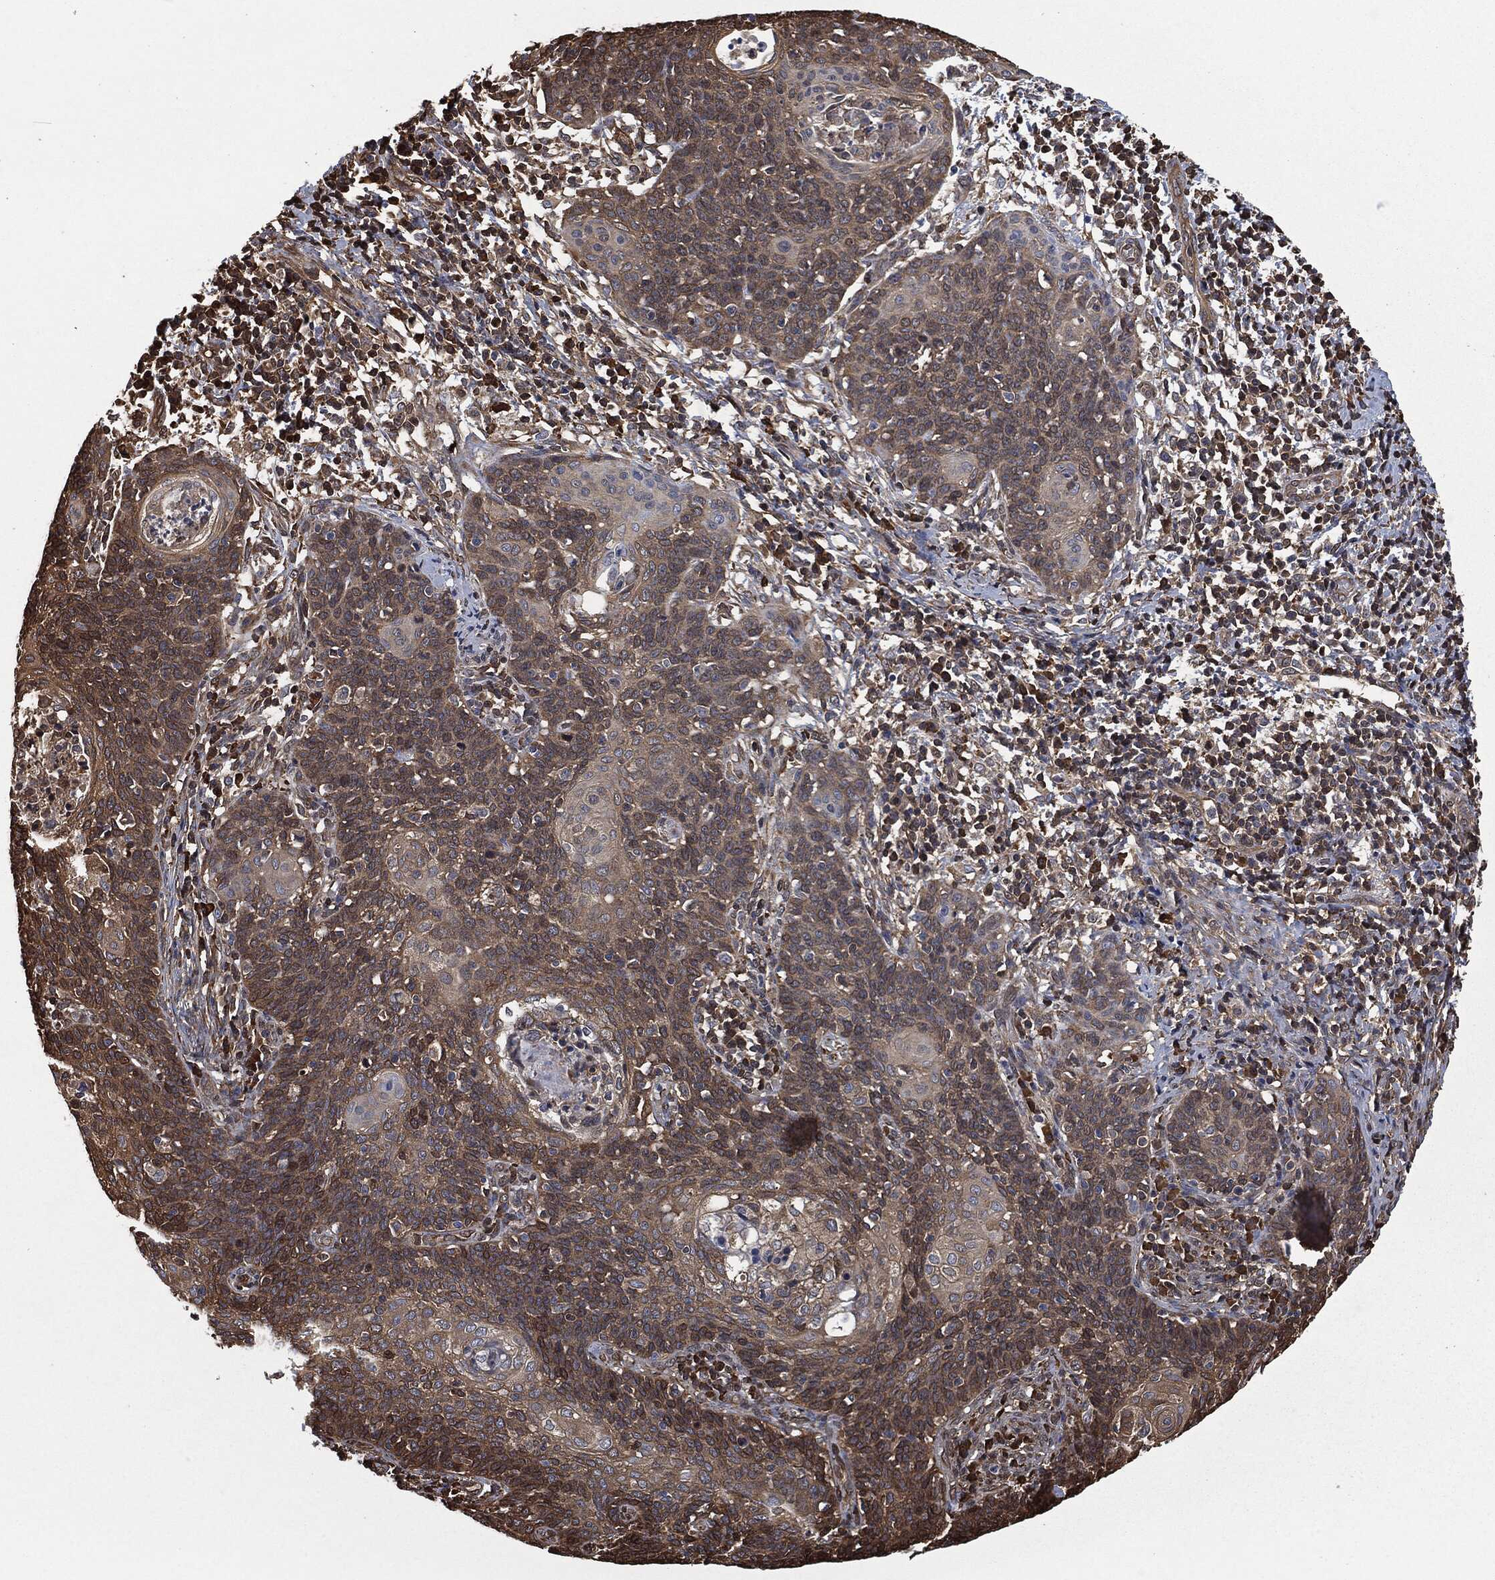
{"staining": {"intensity": "weak", "quantity": "25%-75%", "location": "cytoplasmic/membranous"}, "tissue": "cervical cancer", "cell_type": "Tumor cells", "image_type": "cancer", "snomed": [{"axis": "morphology", "description": "Squamous cell carcinoma, NOS"}, {"axis": "topography", "description": "Cervix"}], "caption": "This micrograph exhibits IHC staining of human squamous cell carcinoma (cervical), with low weak cytoplasmic/membranous expression in approximately 25%-75% of tumor cells.", "gene": "PRDX4", "patient": {"sex": "female", "age": 39}}